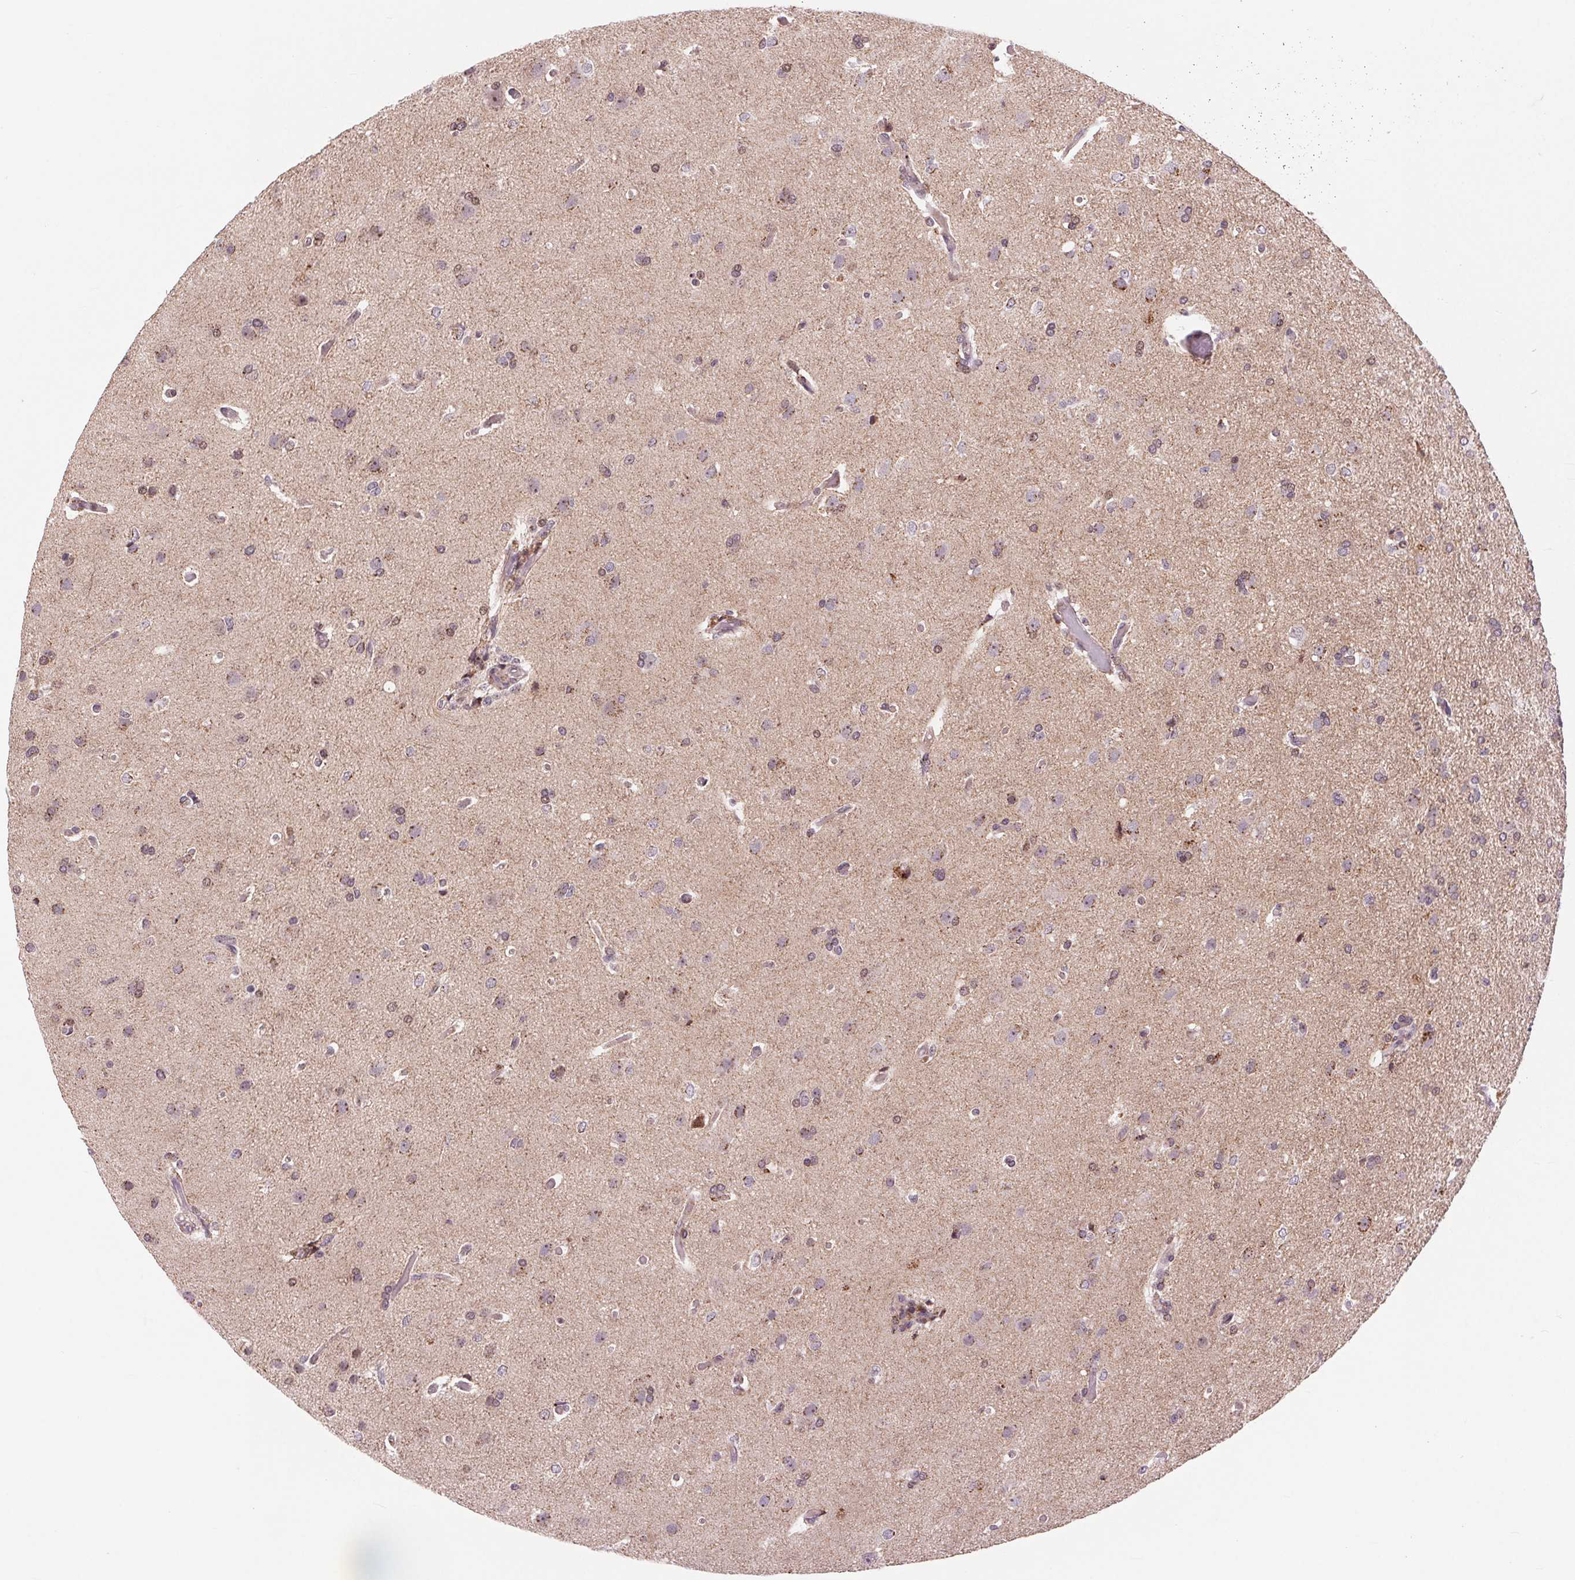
{"staining": {"intensity": "weak", "quantity": "<25%", "location": "cytoplasmic/membranous"}, "tissue": "glioma", "cell_type": "Tumor cells", "image_type": "cancer", "snomed": [{"axis": "morphology", "description": "Glioma, malignant, High grade"}, {"axis": "topography", "description": "Brain"}], "caption": "Immunohistochemistry of human glioma displays no positivity in tumor cells.", "gene": "CHMP4B", "patient": {"sex": "male", "age": 68}}